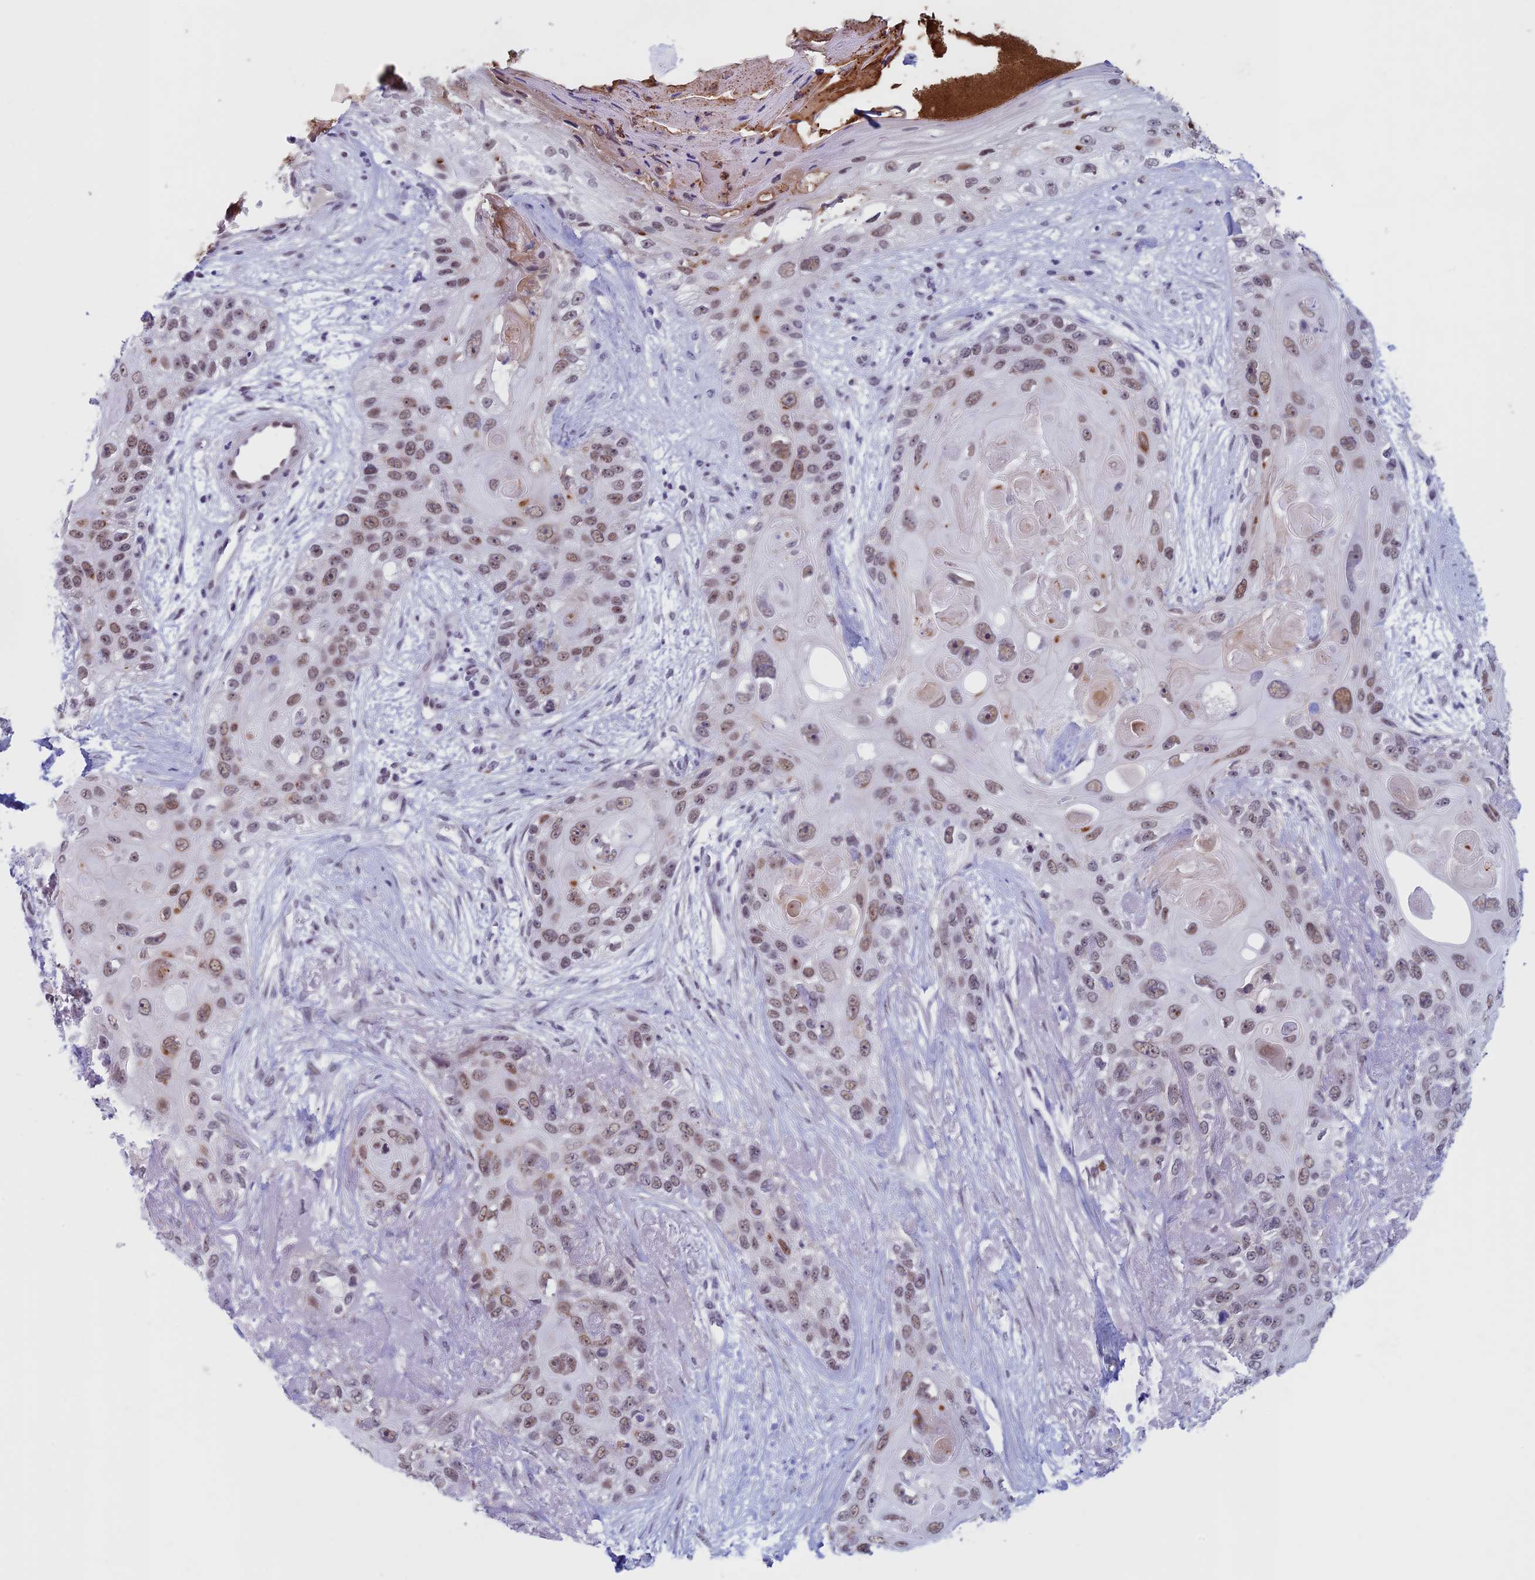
{"staining": {"intensity": "moderate", "quantity": ">75%", "location": "nuclear"}, "tissue": "skin cancer", "cell_type": "Tumor cells", "image_type": "cancer", "snomed": [{"axis": "morphology", "description": "Normal tissue, NOS"}, {"axis": "morphology", "description": "Squamous cell carcinoma, NOS"}, {"axis": "topography", "description": "Skin"}], "caption": "Human squamous cell carcinoma (skin) stained for a protein (brown) exhibits moderate nuclear positive positivity in about >75% of tumor cells.", "gene": "ASH2L", "patient": {"sex": "male", "age": 72}}